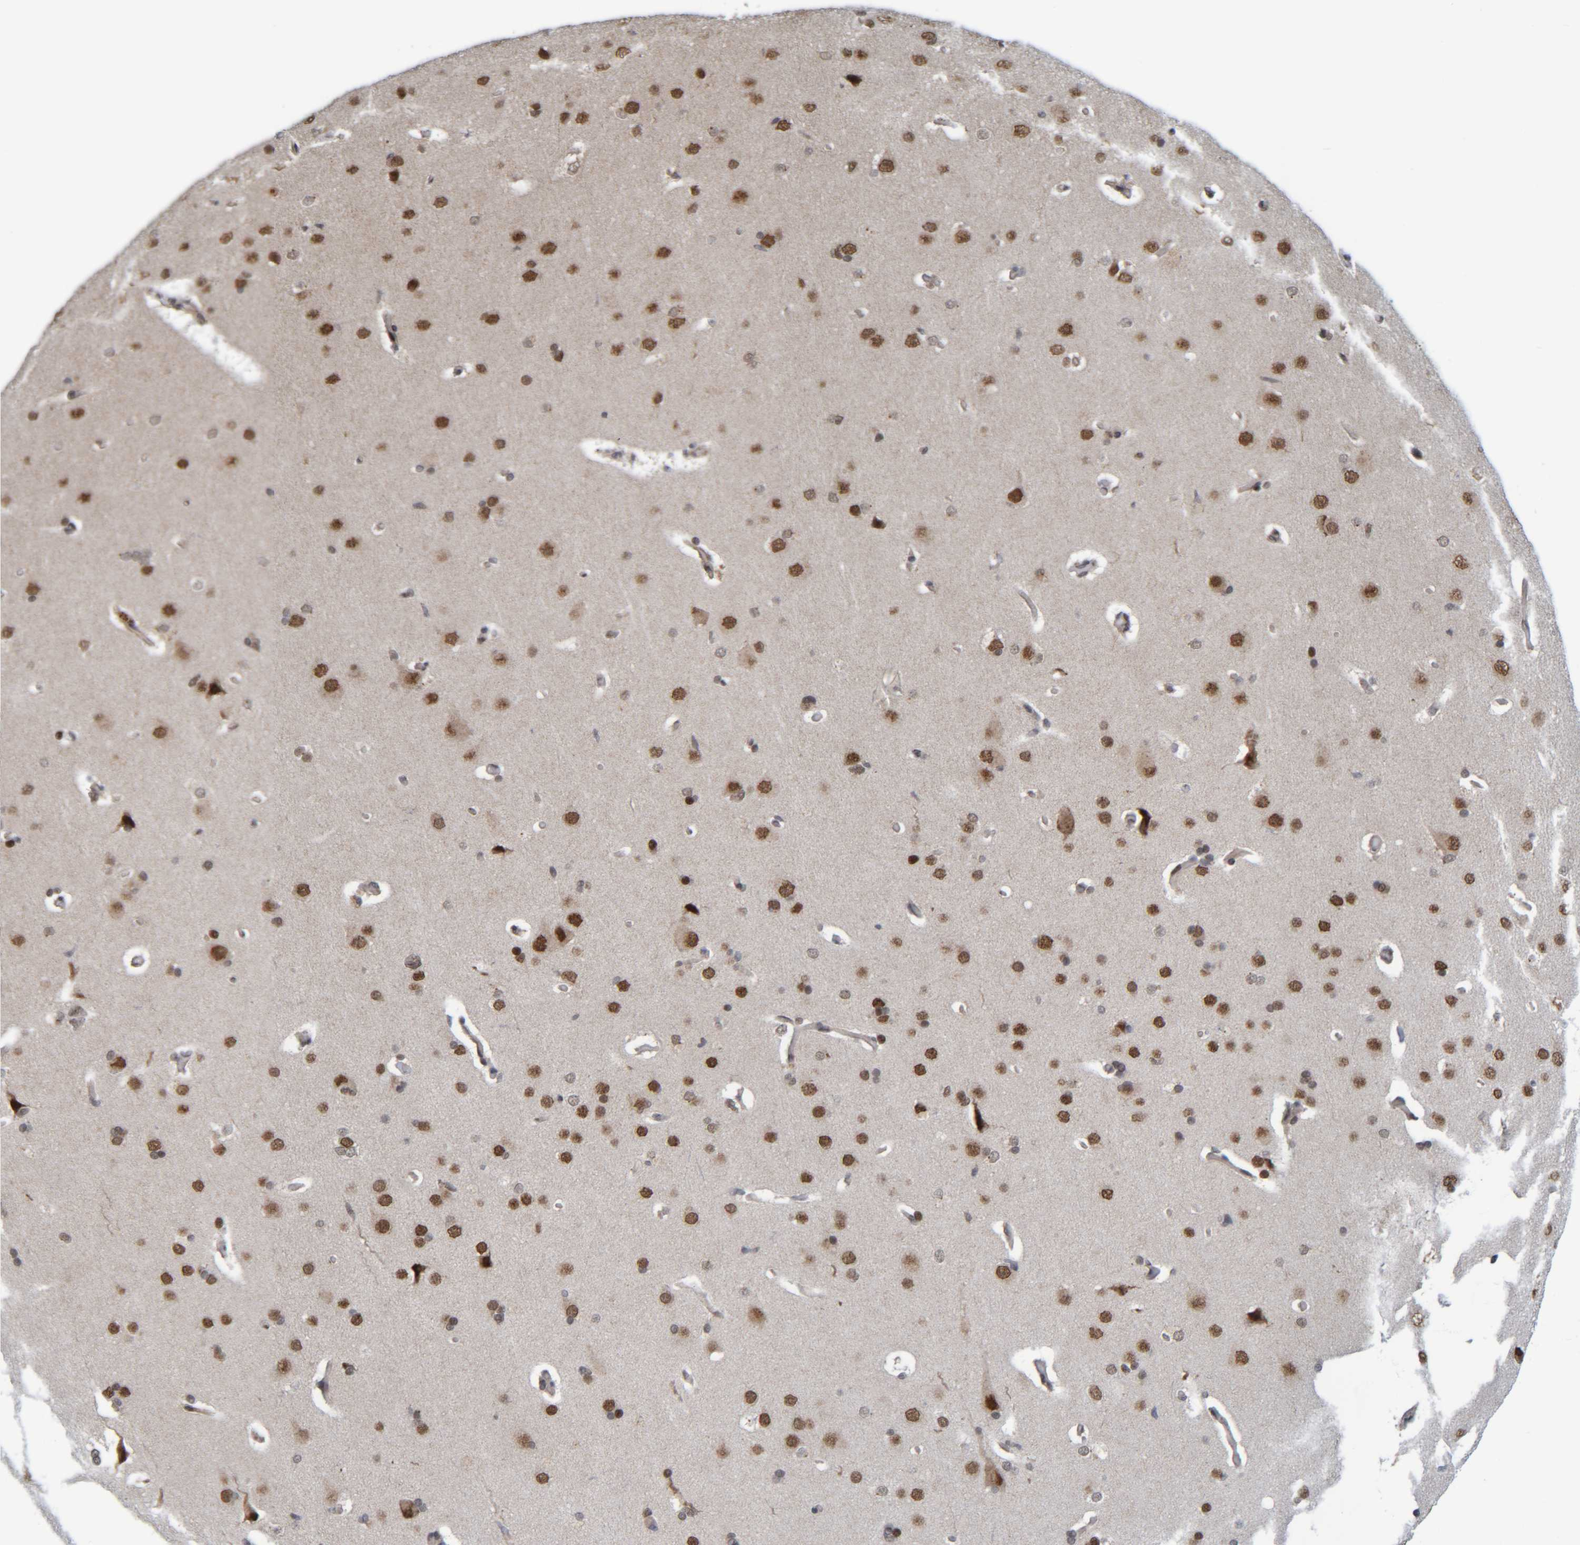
{"staining": {"intensity": "weak", "quantity": ">75%", "location": "cytoplasmic/membranous"}, "tissue": "cerebral cortex", "cell_type": "Endothelial cells", "image_type": "normal", "snomed": [{"axis": "morphology", "description": "Normal tissue, NOS"}, {"axis": "topography", "description": "Cerebral cortex"}], "caption": "Immunohistochemistry (DAB) staining of normal cerebral cortex demonstrates weak cytoplasmic/membranous protein staining in approximately >75% of endothelial cells. (DAB = brown stain, brightfield microscopy at high magnification).", "gene": "CCDC57", "patient": {"sex": "male", "age": 62}}